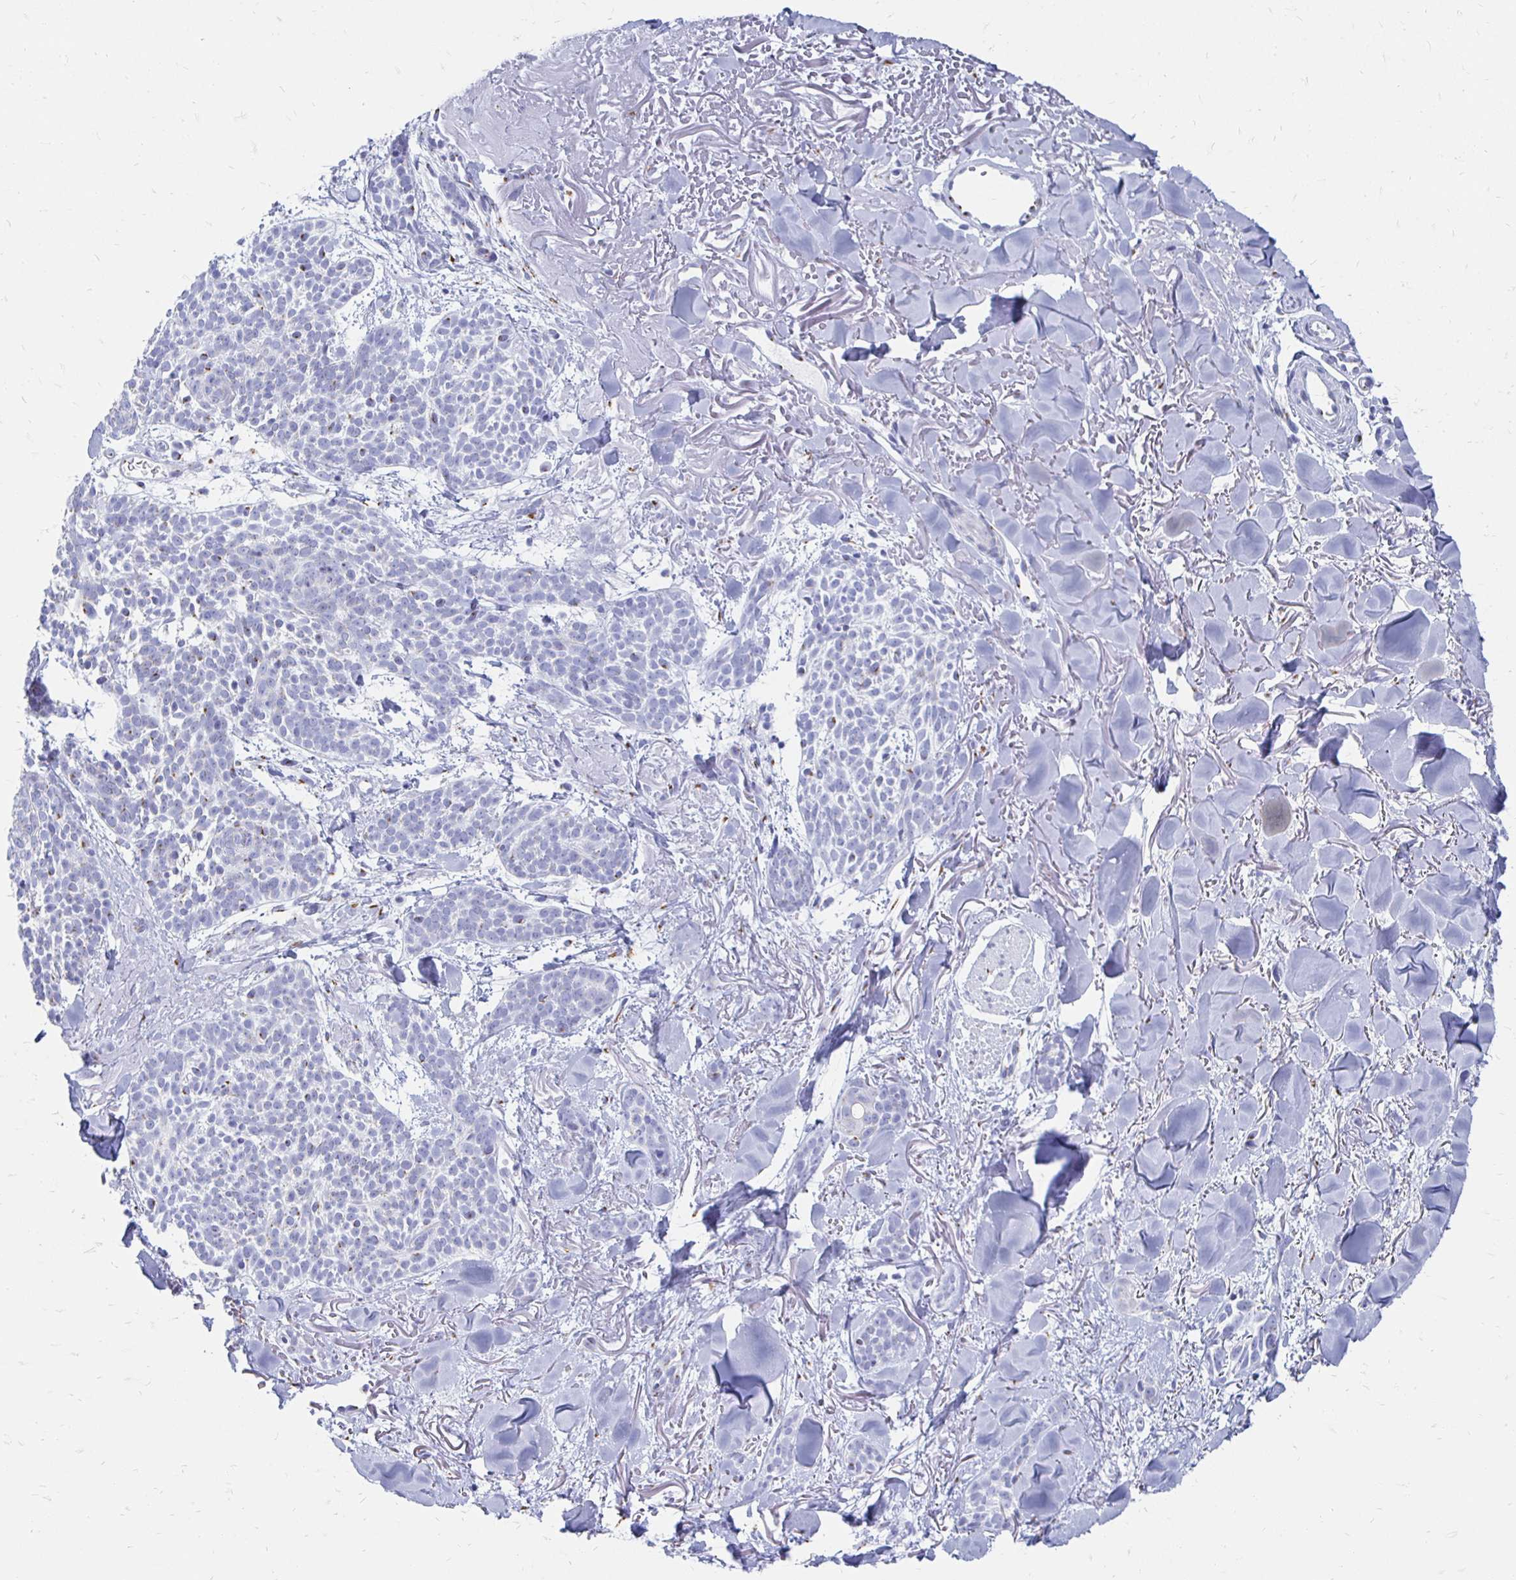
{"staining": {"intensity": "negative", "quantity": "none", "location": "none"}, "tissue": "skin cancer", "cell_type": "Tumor cells", "image_type": "cancer", "snomed": [{"axis": "morphology", "description": "Basal cell carcinoma"}, {"axis": "morphology", "description": "BCC, high aggressive"}, {"axis": "topography", "description": "Skin"}], "caption": "This photomicrograph is of basal cell carcinoma (skin) stained with immunohistochemistry to label a protein in brown with the nuclei are counter-stained blue. There is no positivity in tumor cells.", "gene": "PAGE4", "patient": {"sex": "female", "age": 86}}